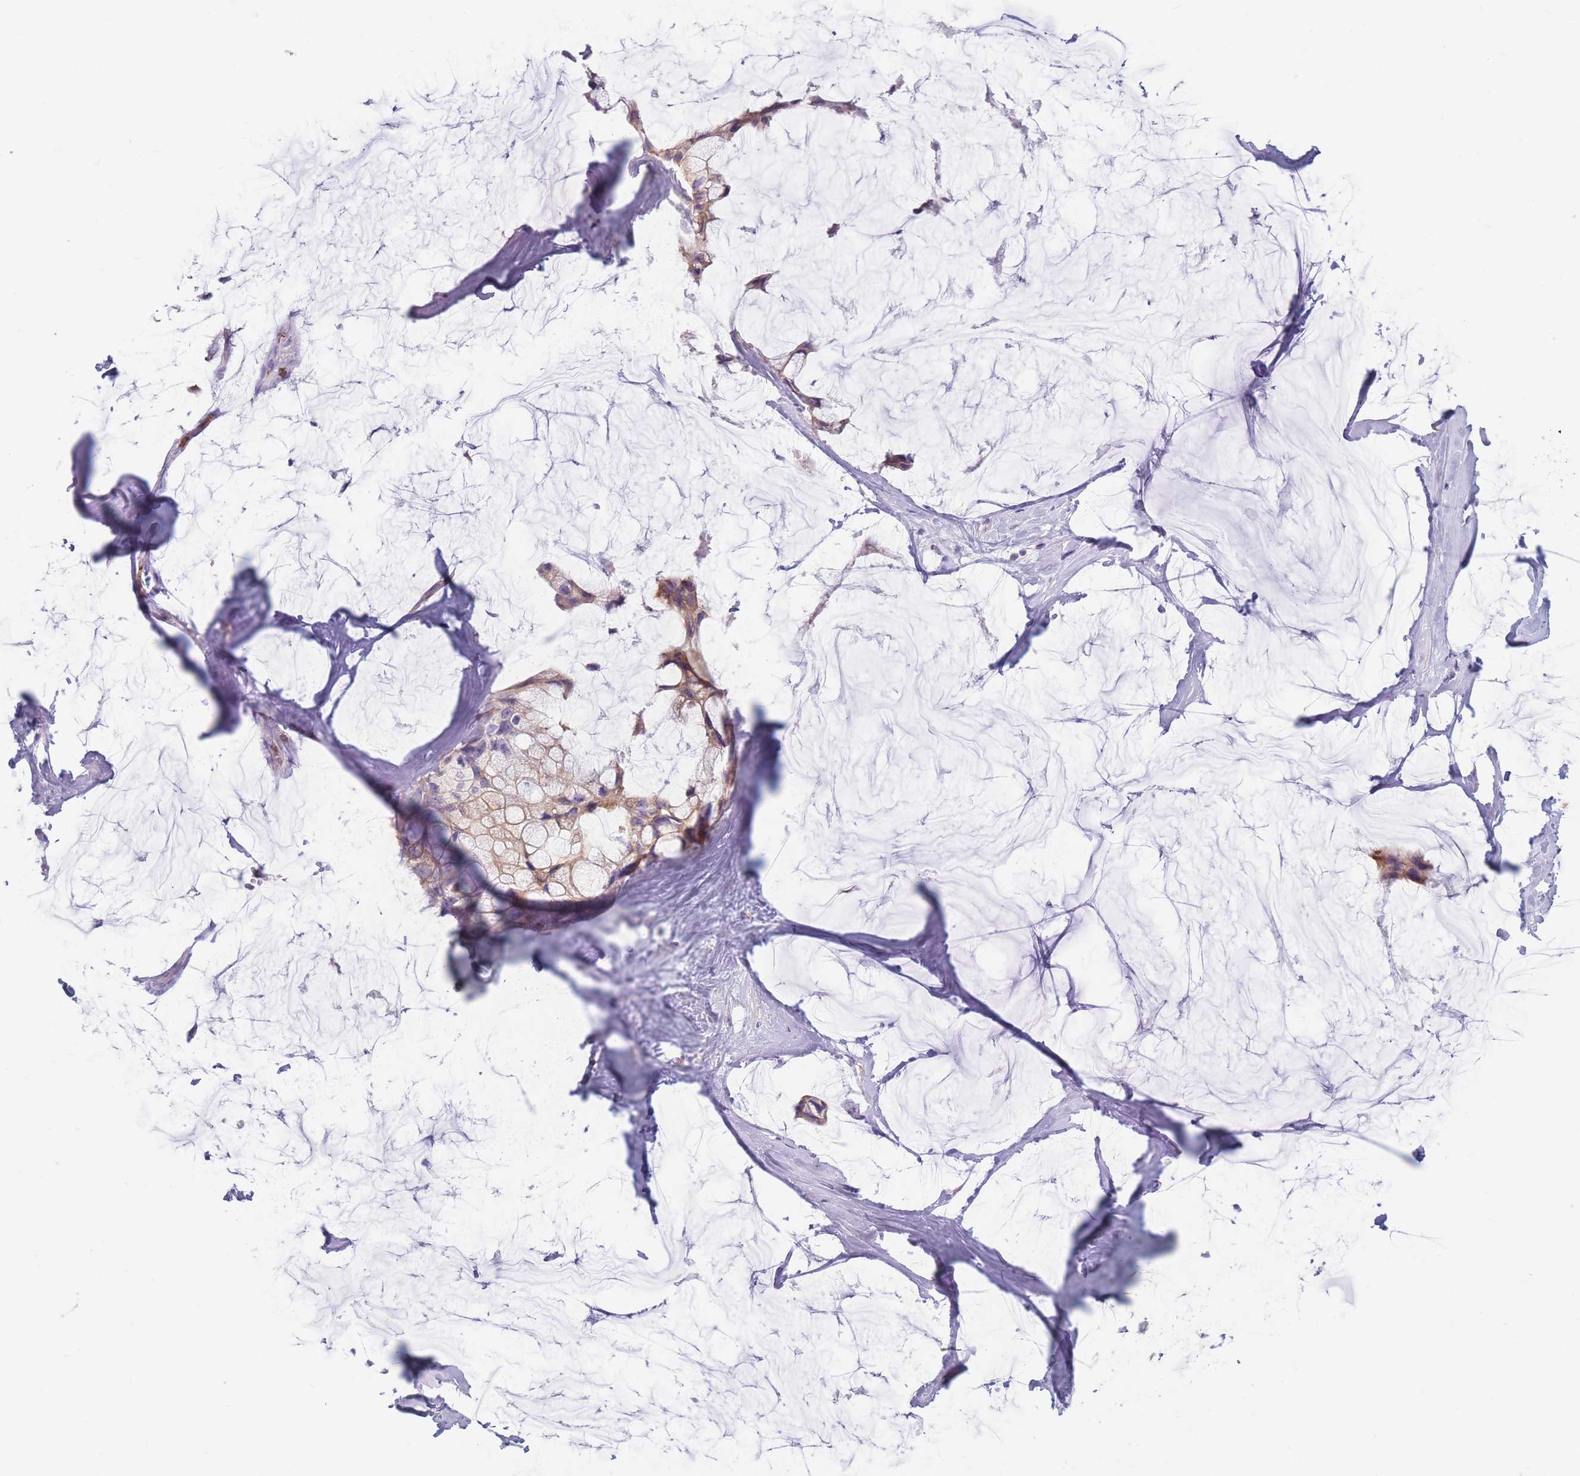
{"staining": {"intensity": "weak", "quantity": "25%-75%", "location": "cytoplasmic/membranous"}, "tissue": "ovarian cancer", "cell_type": "Tumor cells", "image_type": "cancer", "snomed": [{"axis": "morphology", "description": "Cystadenocarcinoma, mucinous, NOS"}, {"axis": "topography", "description": "Ovary"}], "caption": "The micrograph reveals a brown stain indicating the presence of a protein in the cytoplasmic/membranous of tumor cells in ovarian cancer (mucinous cystadenocarcinoma). Ihc stains the protein of interest in brown and the nuclei are stained blue.", "gene": "ST3GAL4", "patient": {"sex": "female", "age": 39}}